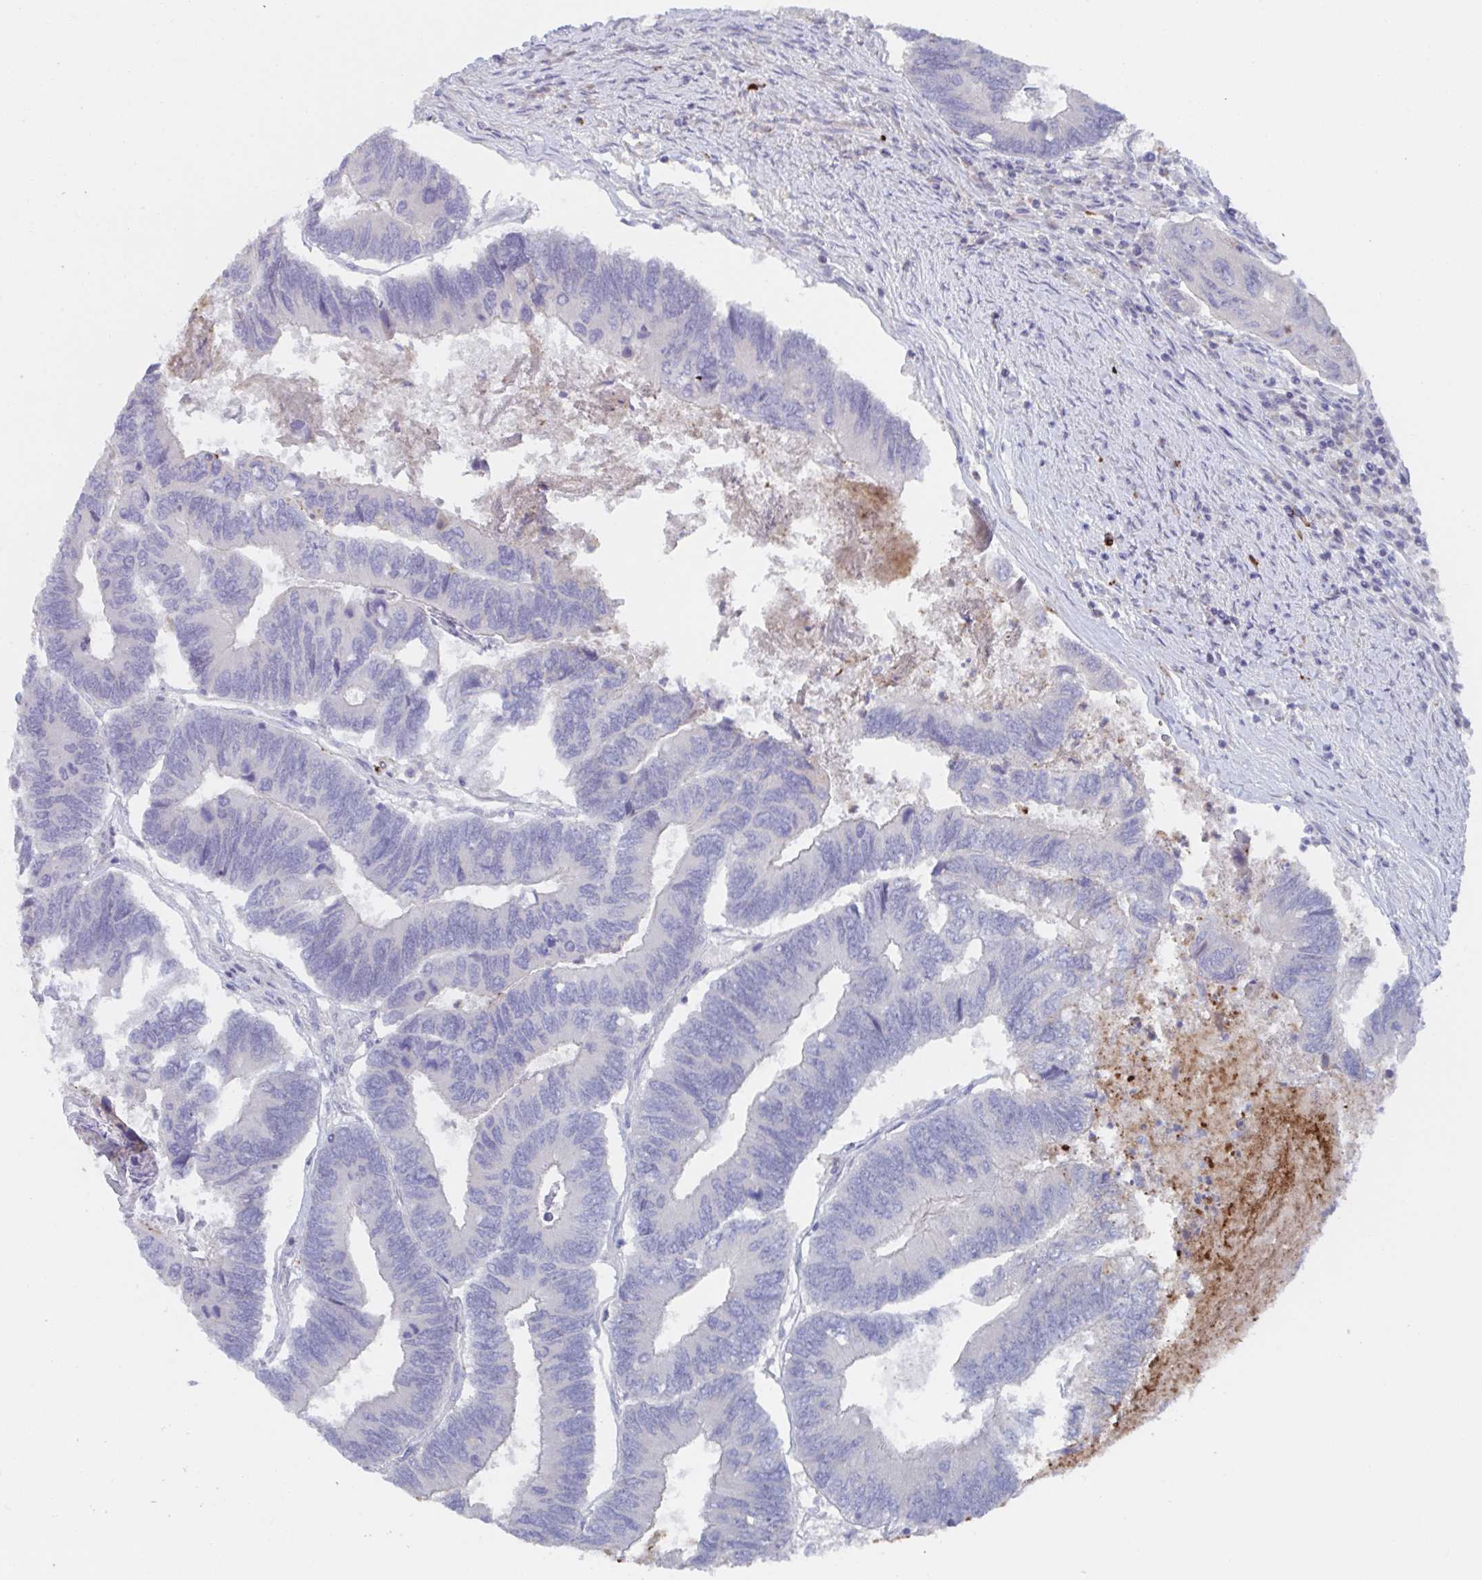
{"staining": {"intensity": "negative", "quantity": "none", "location": "none"}, "tissue": "colorectal cancer", "cell_type": "Tumor cells", "image_type": "cancer", "snomed": [{"axis": "morphology", "description": "Adenocarcinoma, NOS"}, {"axis": "topography", "description": "Colon"}], "caption": "Human colorectal cancer (adenocarcinoma) stained for a protein using immunohistochemistry (IHC) reveals no positivity in tumor cells.", "gene": "KCNK5", "patient": {"sex": "female", "age": 67}}